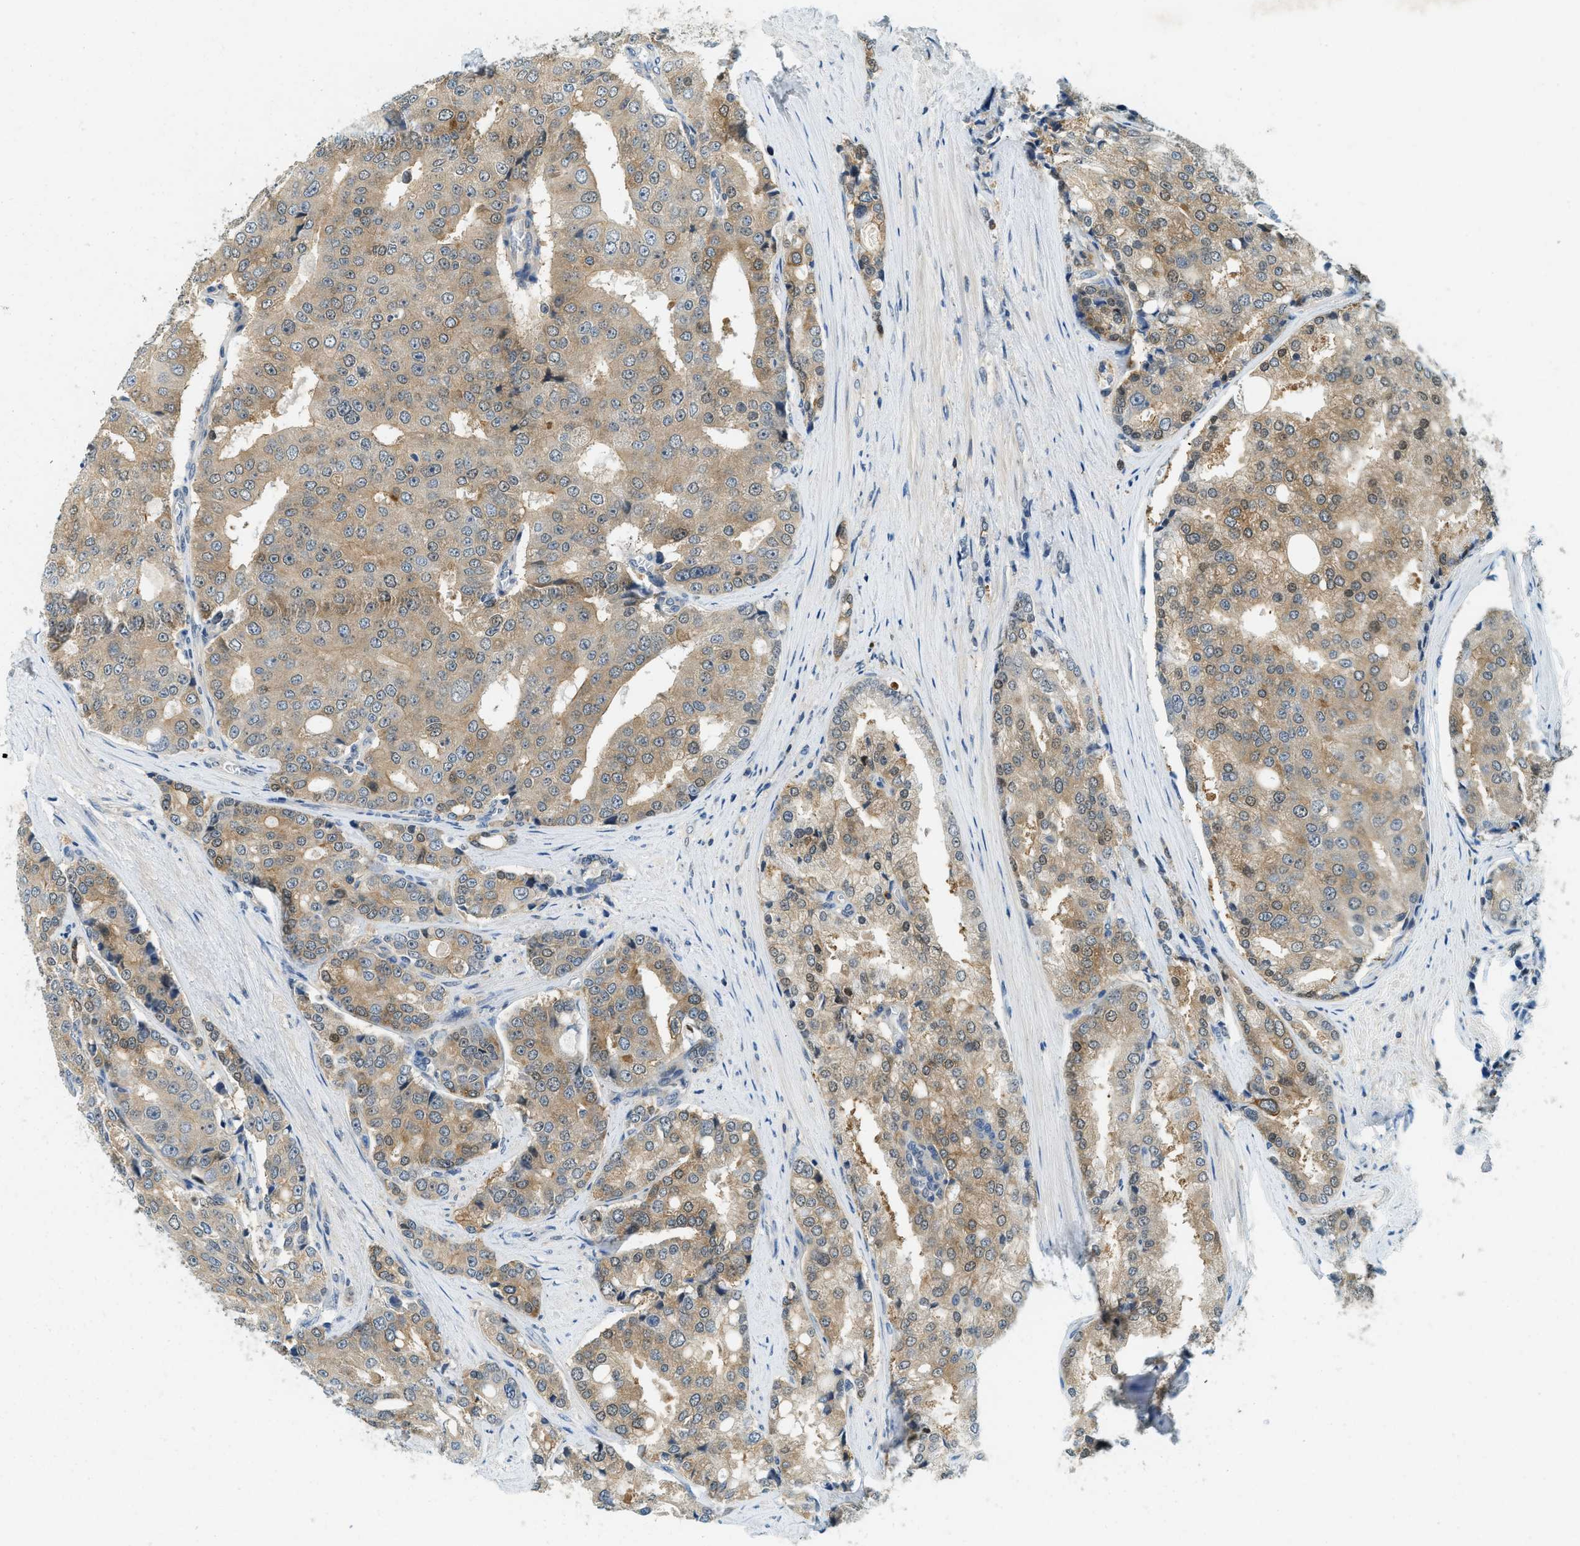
{"staining": {"intensity": "moderate", "quantity": ">75%", "location": "cytoplasmic/membranous,nuclear"}, "tissue": "prostate cancer", "cell_type": "Tumor cells", "image_type": "cancer", "snomed": [{"axis": "morphology", "description": "Adenocarcinoma, High grade"}, {"axis": "topography", "description": "Prostate"}], "caption": "The image exhibits staining of prostate cancer, revealing moderate cytoplasmic/membranous and nuclear protein staining (brown color) within tumor cells.", "gene": "GMPPB", "patient": {"sex": "male", "age": 50}}